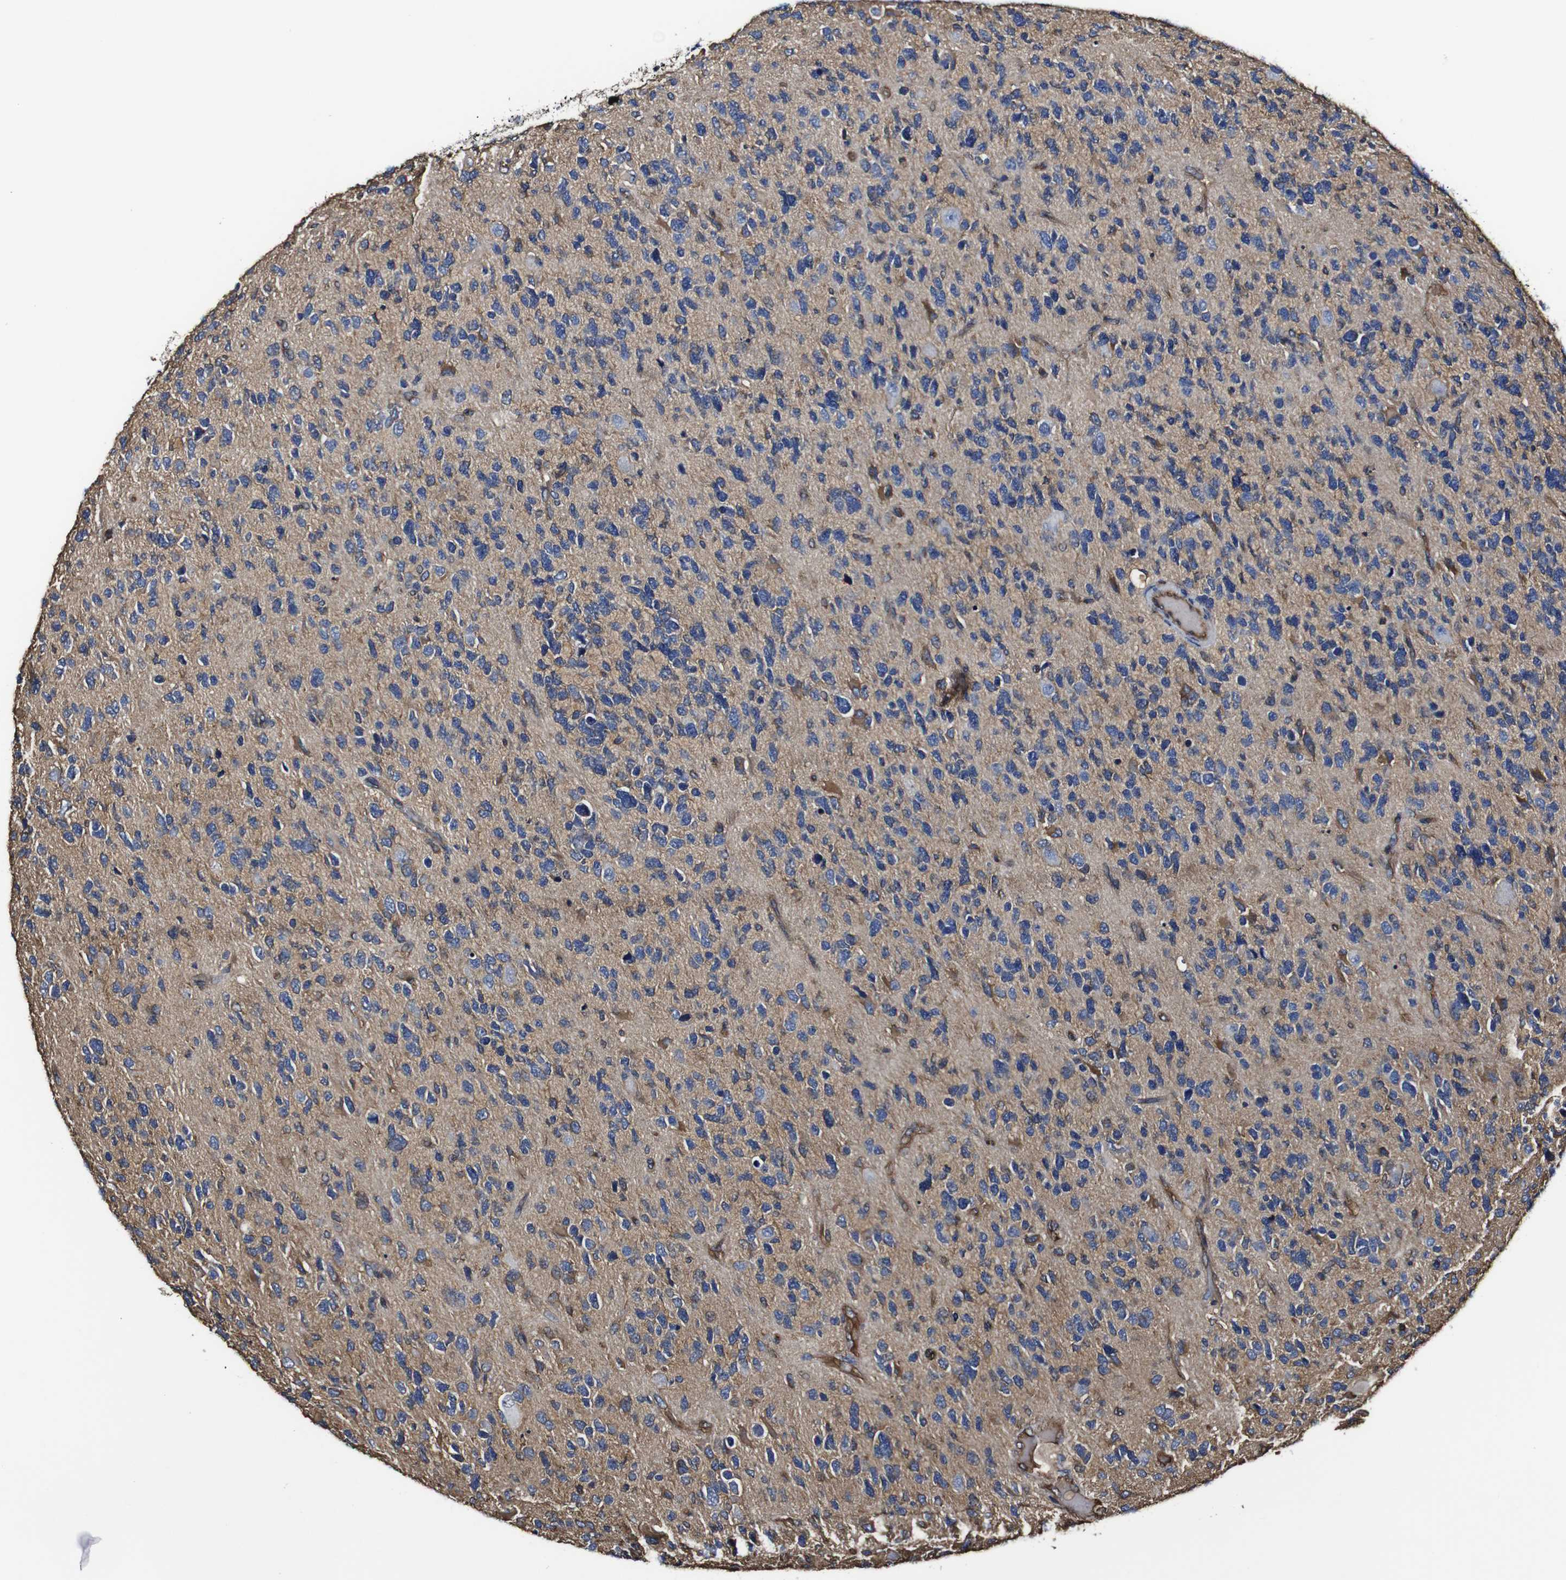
{"staining": {"intensity": "moderate", "quantity": "<25%", "location": "cytoplasmic/membranous"}, "tissue": "glioma", "cell_type": "Tumor cells", "image_type": "cancer", "snomed": [{"axis": "morphology", "description": "Glioma, malignant, High grade"}, {"axis": "topography", "description": "Brain"}], "caption": "High-power microscopy captured an immunohistochemistry (IHC) micrograph of malignant high-grade glioma, revealing moderate cytoplasmic/membranous positivity in about <25% of tumor cells.", "gene": "MSN", "patient": {"sex": "female", "age": 58}}